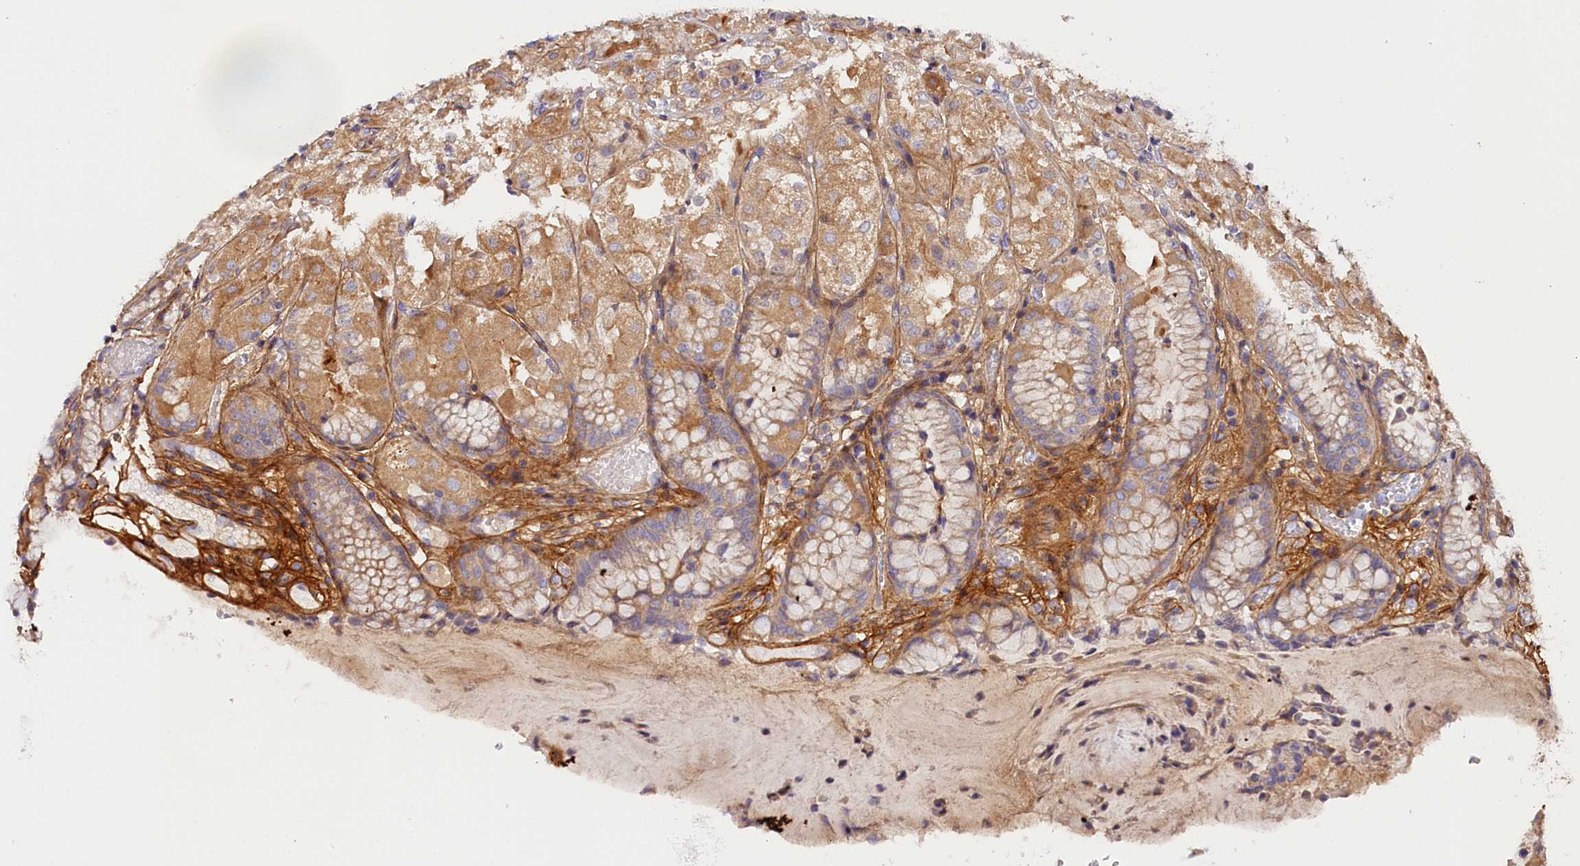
{"staining": {"intensity": "moderate", "quantity": "<25%", "location": "cytoplasmic/membranous"}, "tissue": "stomach", "cell_type": "Glandular cells", "image_type": "normal", "snomed": [{"axis": "morphology", "description": "Normal tissue, NOS"}, {"axis": "topography", "description": "Stomach, upper"}], "caption": "Protein positivity by immunohistochemistry (IHC) shows moderate cytoplasmic/membranous expression in about <25% of glandular cells in benign stomach. (Brightfield microscopy of DAB IHC at high magnification).", "gene": "KATNB1", "patient": {"sex": "male", "age": 72}}